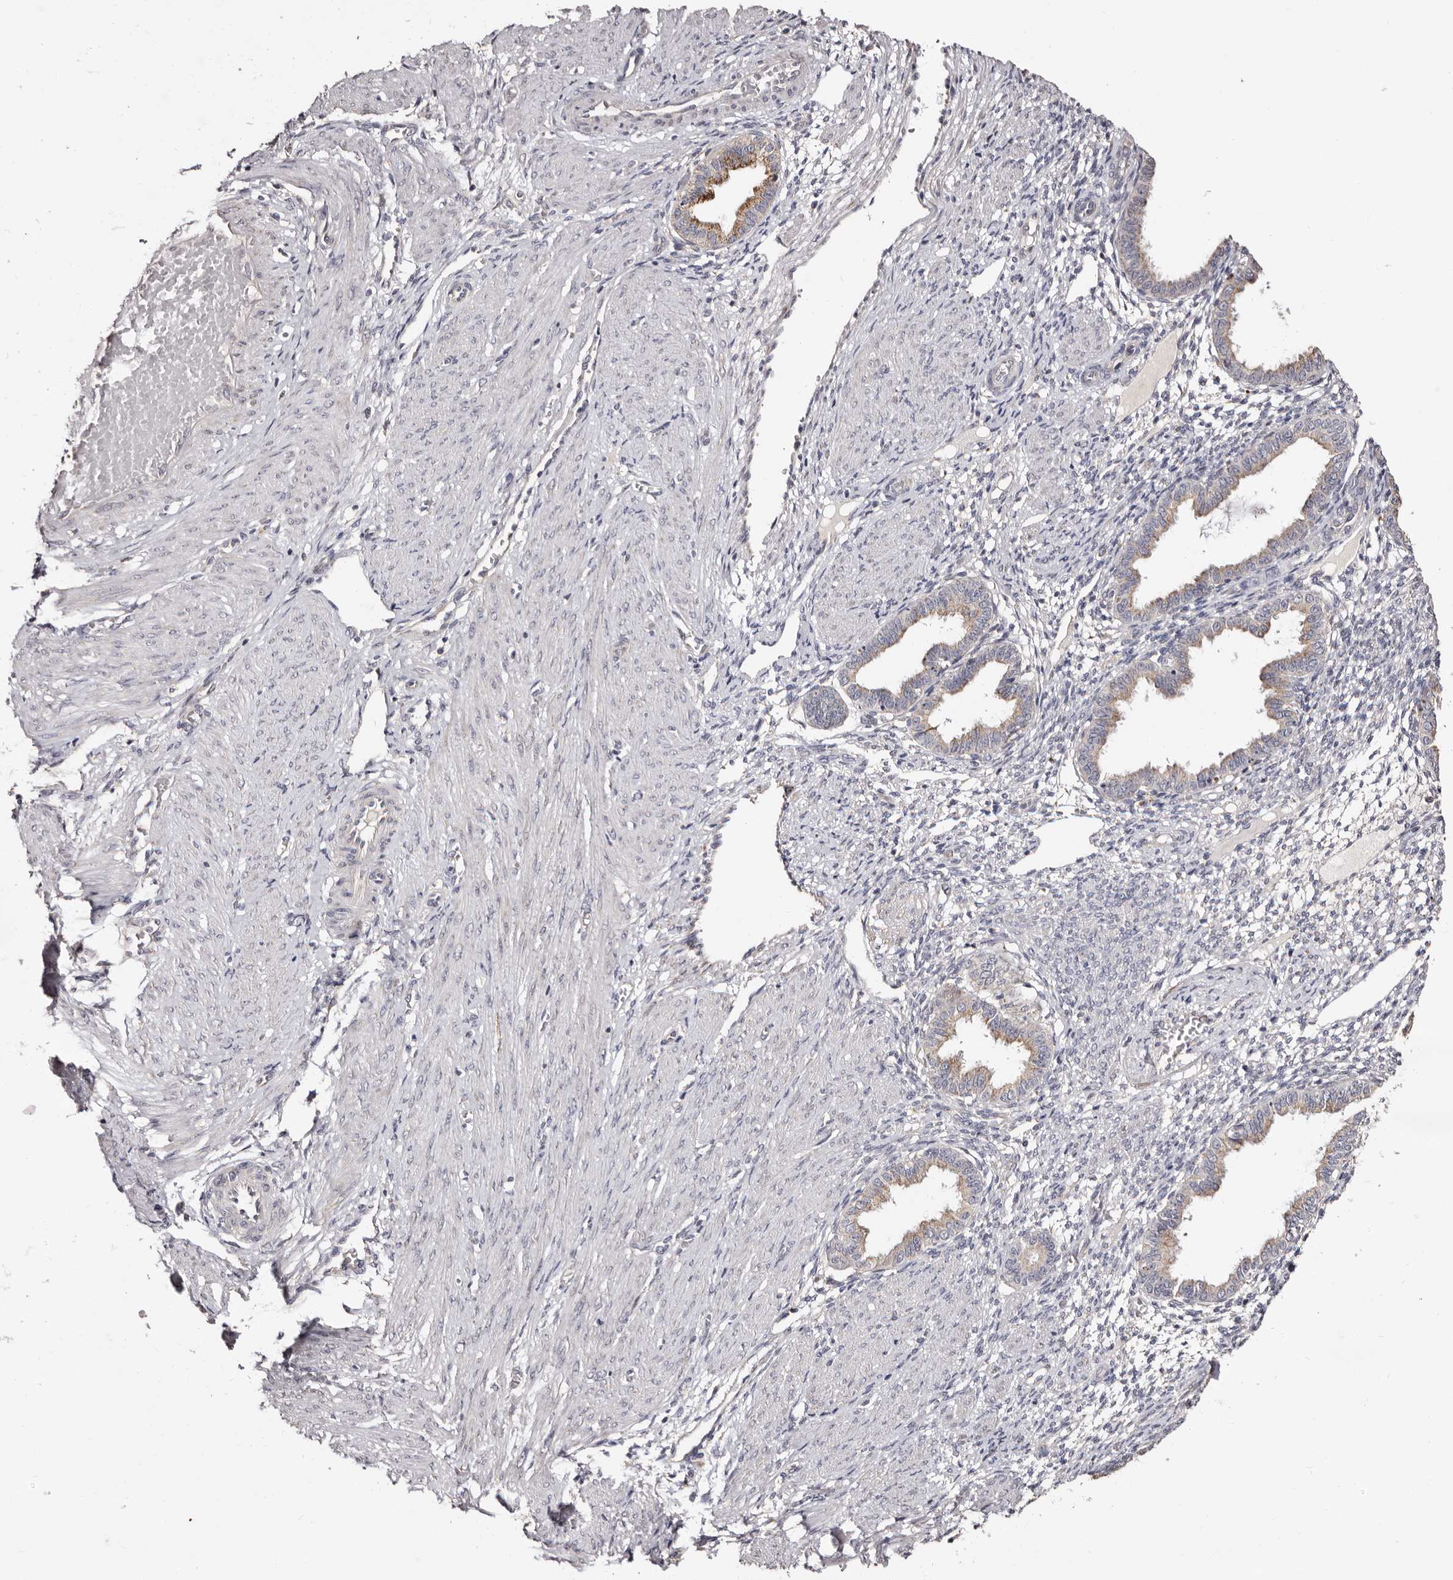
{"staining": {"intensity": "negative", "quantity": "none", "location": "none"}, "tissue": "endometrium", "cell_type": "Cells in endometrial stroma", "image_type": "normal", "snomed": [{"axis": "morphology", "description": "Normal tissue, NOS"}, {"axis": "topography", "description": "Endometrium"}], "caption": "Cells in endometrial stroma are negative for brown protein staining in normal endometrium. (DAB (3,3'-diaminobenzidine) immunohistochemistry with hematoxylin counter stain).", "gene": "PTAFR", "patient": {"sex": "female", "age": 33}}